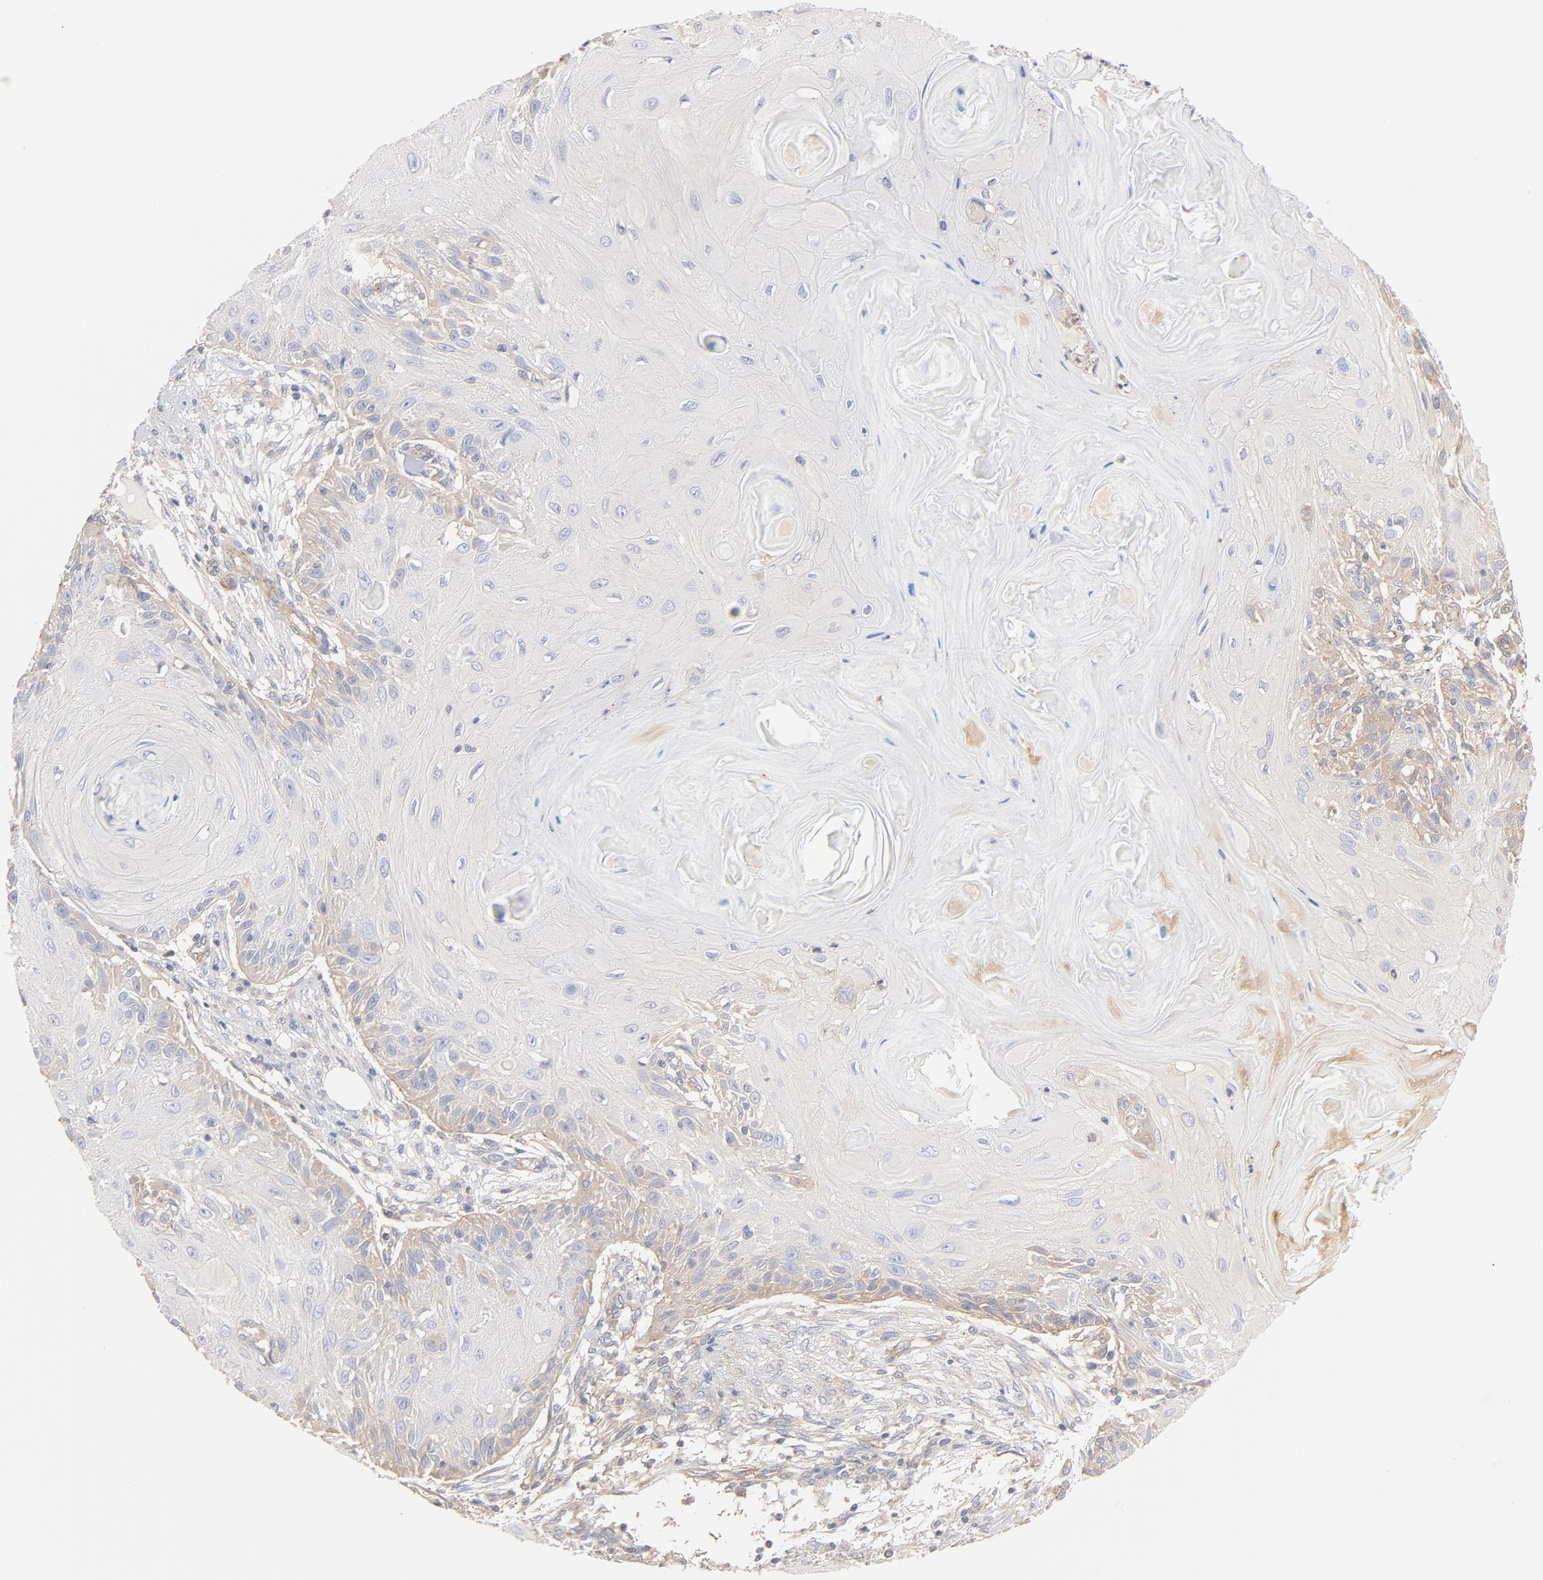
{"staining": {"intensity": "weak", "quantity": "25%-75%", "location": "cytoplasmic/membranous"}, "tissue": "skin cancer", "cell_type": "Tumor cells", "image_type": "cancer", "snomed": [{"axis": "morphology", "description": "Squamous cell carcinoma, NOS"}, {"axis": "topography", "description": "Skin"}], "caption": "Protein expression analysis of skin squamous cell carcinoma displays weak cytoplasmic/membranous positivity in about 25%-75% of tumor cells.", "gene": "STRN3", "patient": {"sex": "female", "age": 88}}